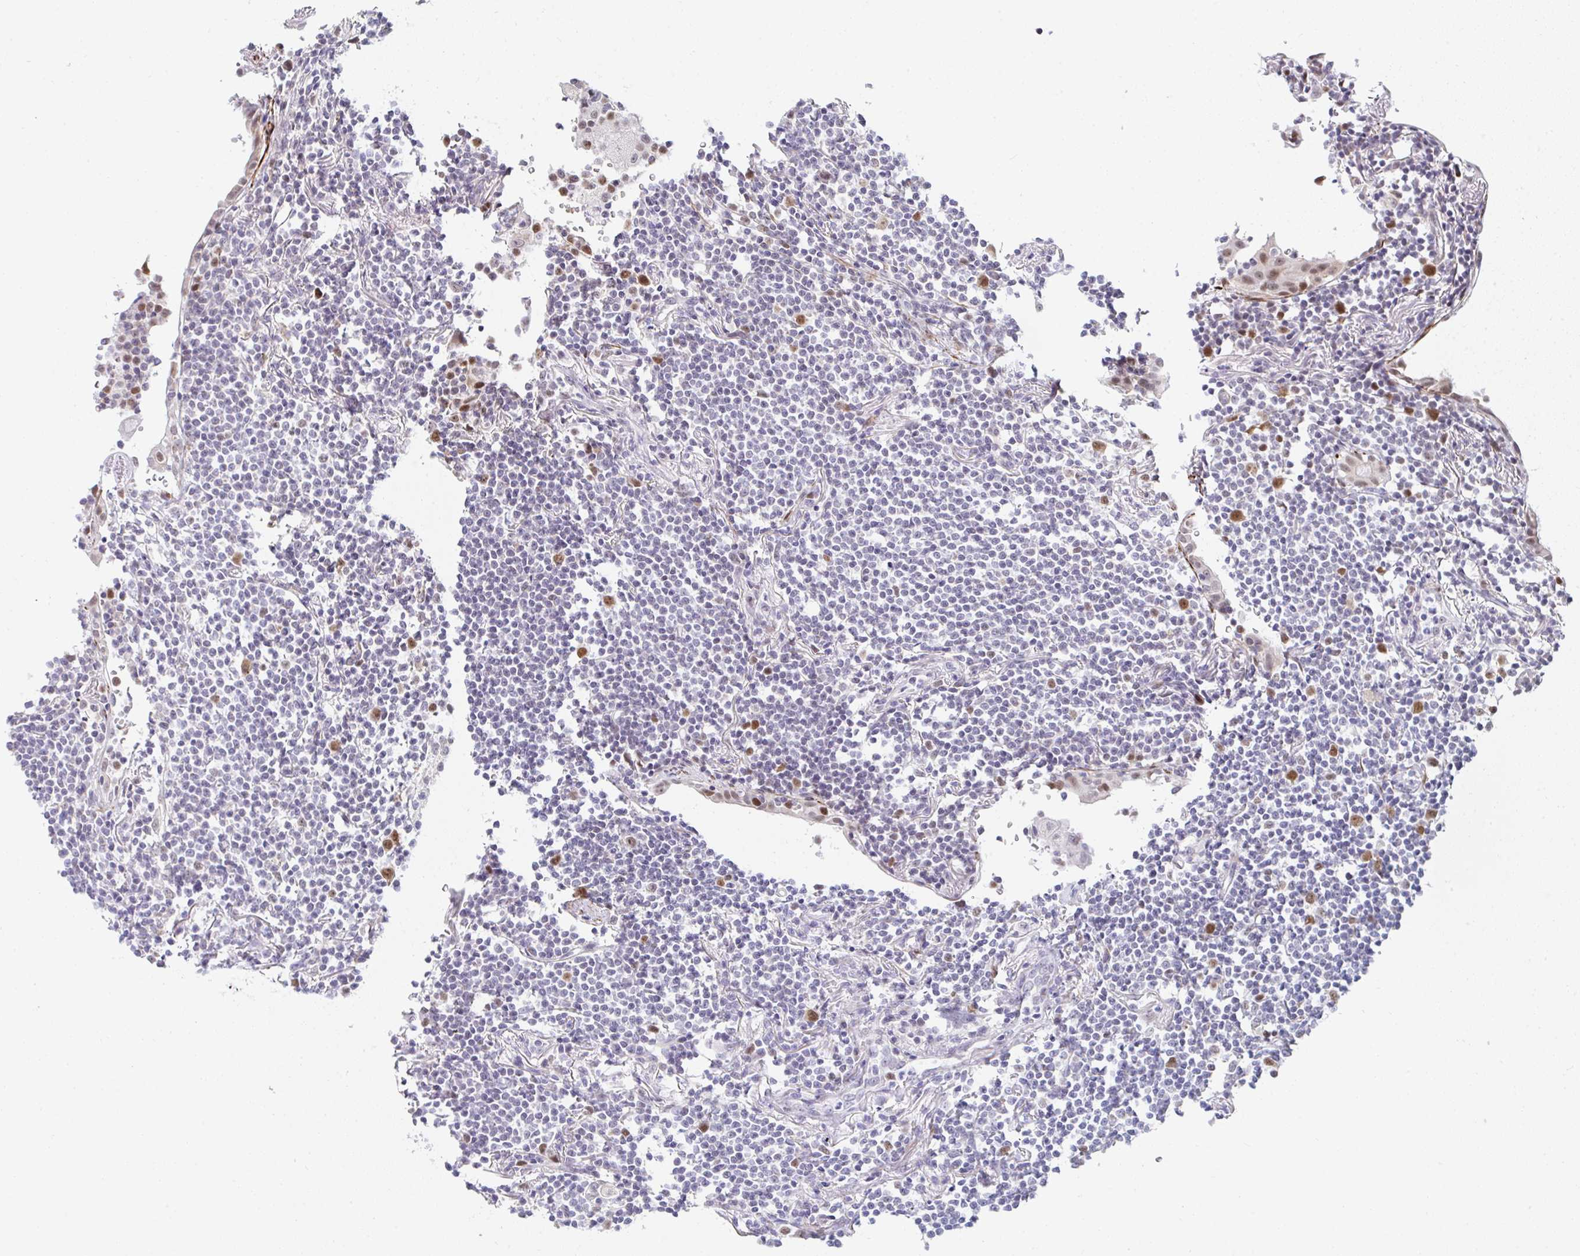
{"staining": {"intensity": "negative", "quantity": "none", "location": "none"}, "tissue": "lymphoma", "cell_type": "Tumor cells", "image_type": "cancer", "snomed": [{"axis": "morphology", "description": "Malignant lymphoma, non-Hodgkin's type, Low grade"}, {"axis": "topography", "description": "Lung"}], "caption": "High power microscopy image of an immunohistochemistry (IHC) photomicrograph of lymphoma, revealing no significant staining in tumor cells. Brightfield microscopy of IHC stained with DAB (3,3'-diaminobenzidine) (brown) and hematoxylin (blue), captured at high magnification.", "gene": "GINS2", "patient": {"sex": "female", "age": 71}}